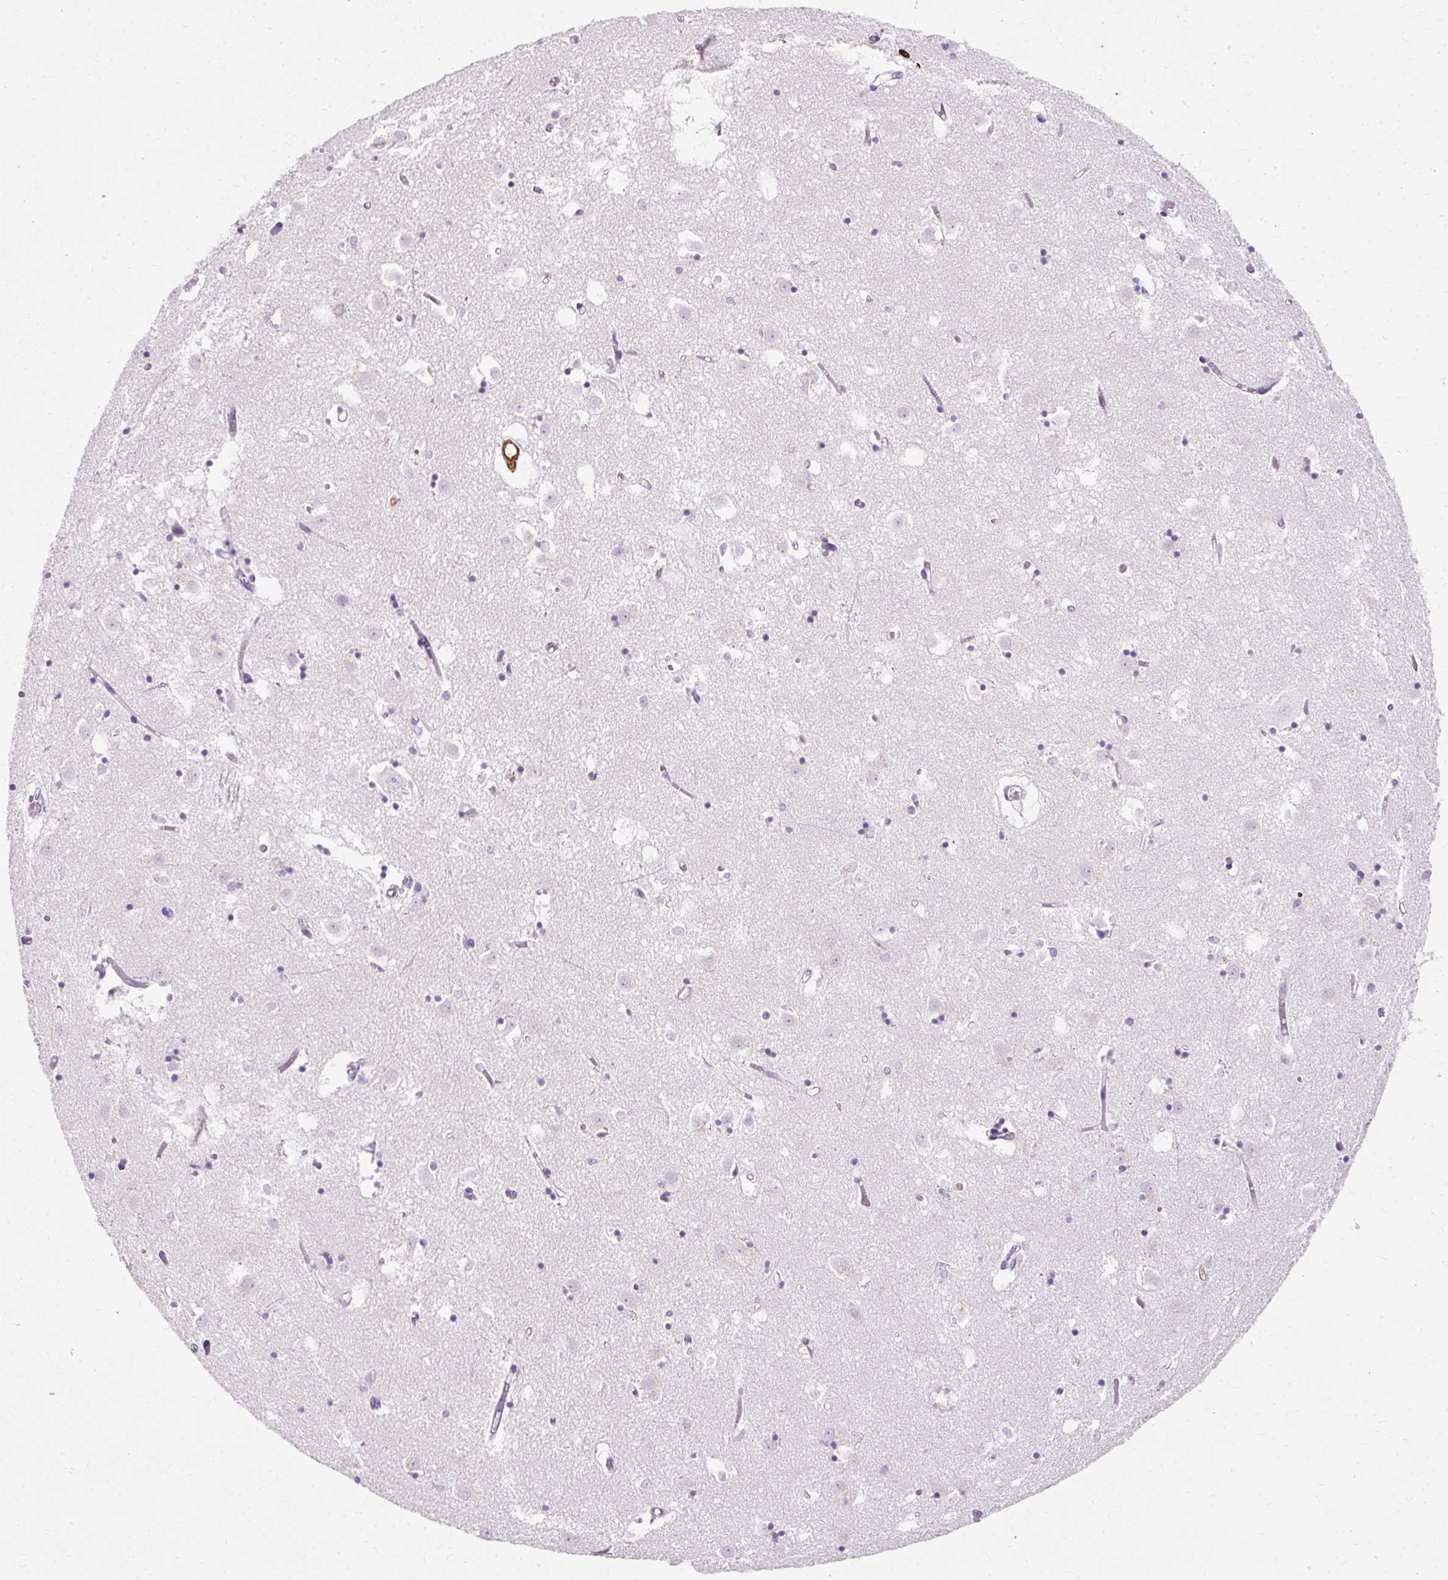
{"staining": {"intensity": "negative", "quantity": "none", "location": "none"}, "tissue": "caudate", "cell_type": "Glial cells", "image_type": "normal", "snomed": [{"axis": "morphology", "description": "Normal tissue, NOS"}, {"axis": "topography", "description": "Lateral ventricle wall"}], "caption": "DAB (3,3'-diaminobenzidine) immunohistochemical staining of unremarkable human caudate demonstrates no significant staining in glial cells.", "gene": "DEFA1B", "patient": {"sex": "male", "age": 70}}